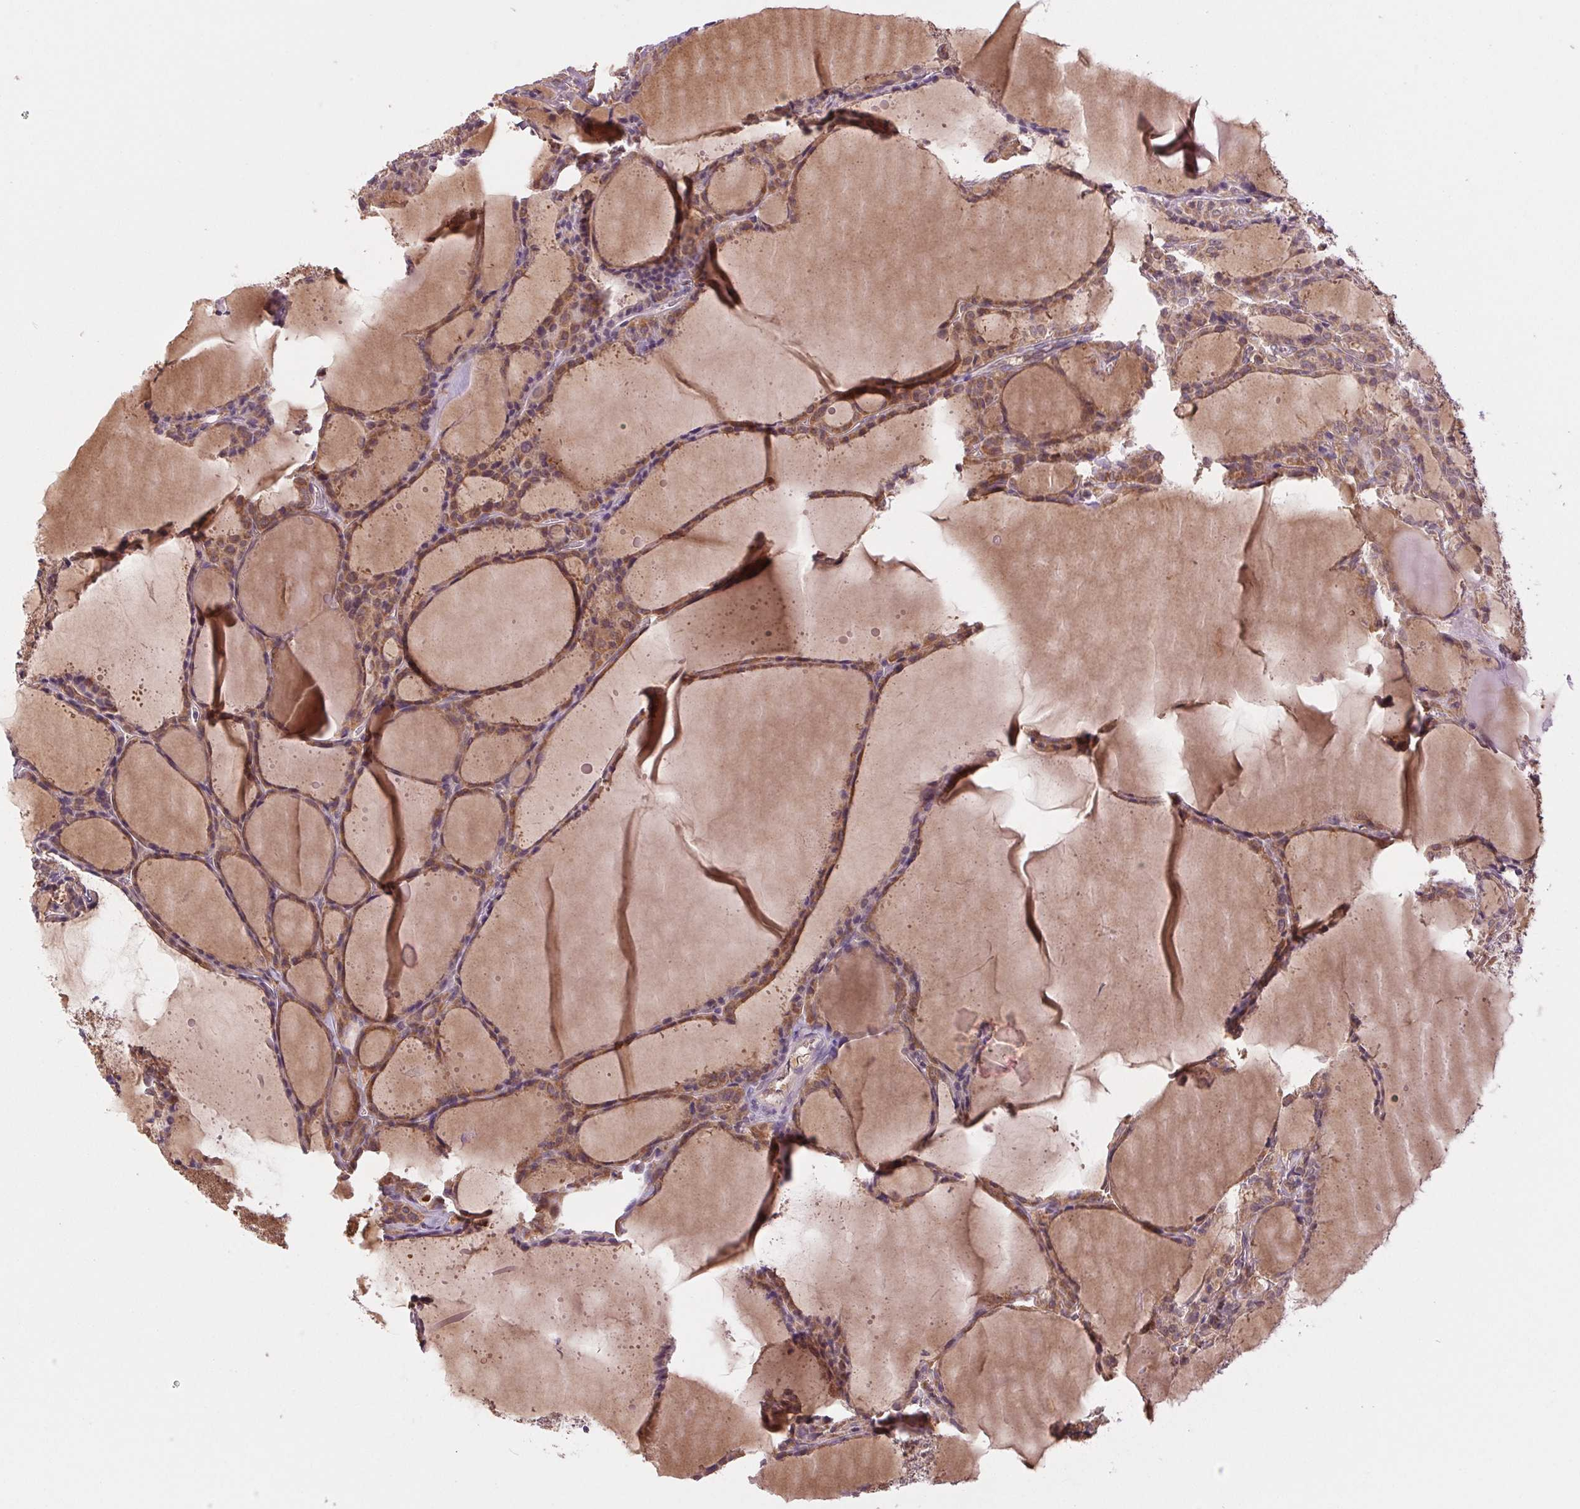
{"staining": {"intensity": "moderate", "quantity": ">75%", "location": "cytoplasmic/membranous"}, "tissue": "thyroid cancer", "cell_type": "Tumor cells", "image_type": "cancer", "snomed": [{"axis": "morphology", "description": "Papillary adenocarcinoma, NOS"}, {"axis": "topography", "description": "Thyroid gland"}], "caption": "Tumor cells show medium levels of moderate cytoplasmic/membranous staining in approximately >75% of cells in thyroid cancer (papillary adenocarcinoma).", "gene": "MAP3K5", "patient": {"sex": "male", "age": 87}}